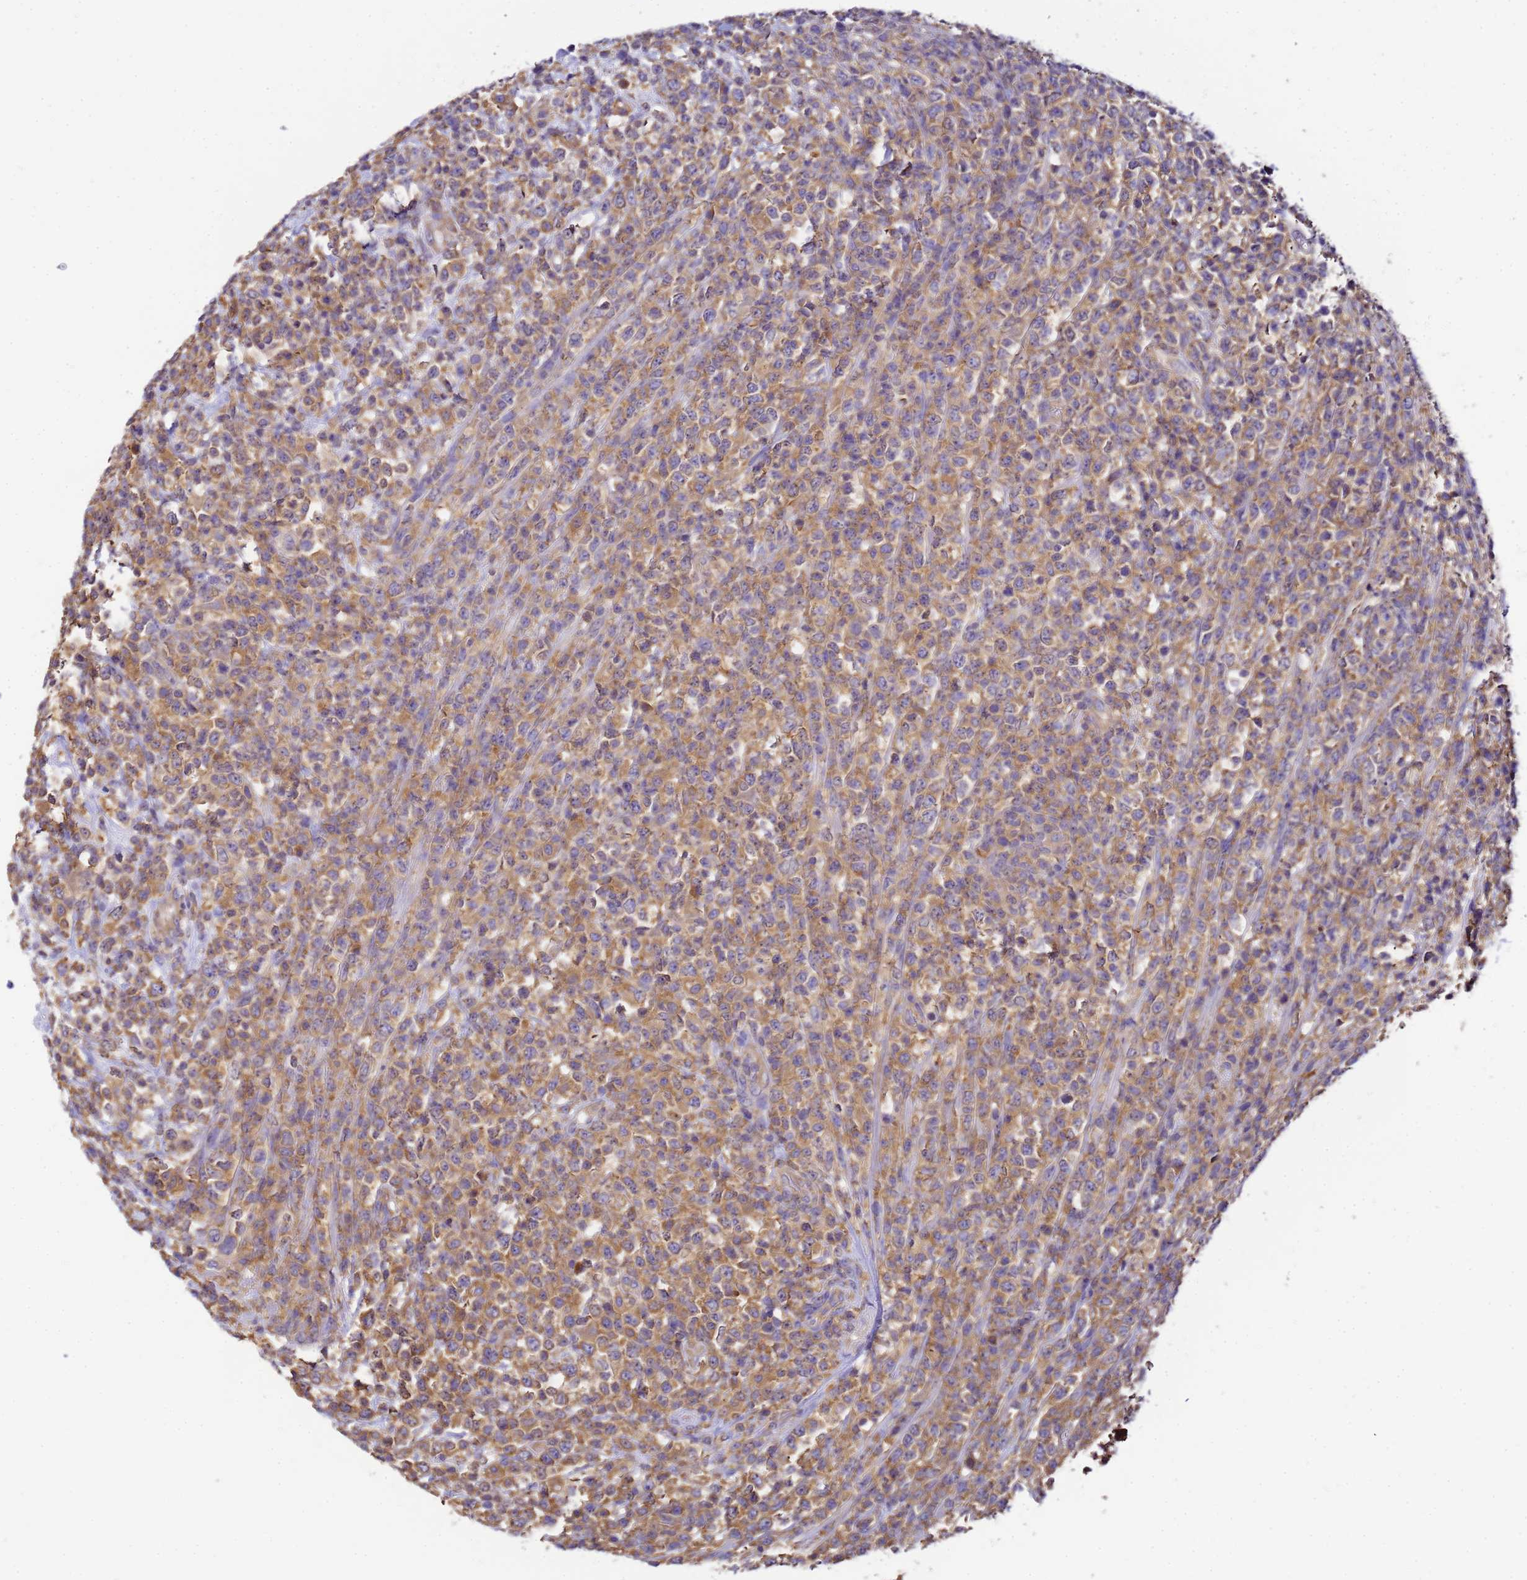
{"staining": {"intensity": "moderate", "quantity": ">75%", "location": "cytoplasmic/membranous"}, "tissue": "lymphoma", "cell_type": "Tumor cells", "image_type": "cancer", "snomed": [{"axis": "morphology", "description": "Malignant lymphoma, non-Hodgkin's type, High grade"}, {"axis": "topography", "description": "Colon"}], "caption": "IHC image of neoplastic tissue: human high-grade malignant lymphoma, non-Hodgkin's type stained using immunohistochemistry (IHC) displays medium levels of moderate protein expression localized specifically in the cytoplasmic/membranous of tumor cells, appearing as a cytoplasmic/membranous brown color.", "gene": "NARS1", "patient": {"sex": "female", "age": 53}}